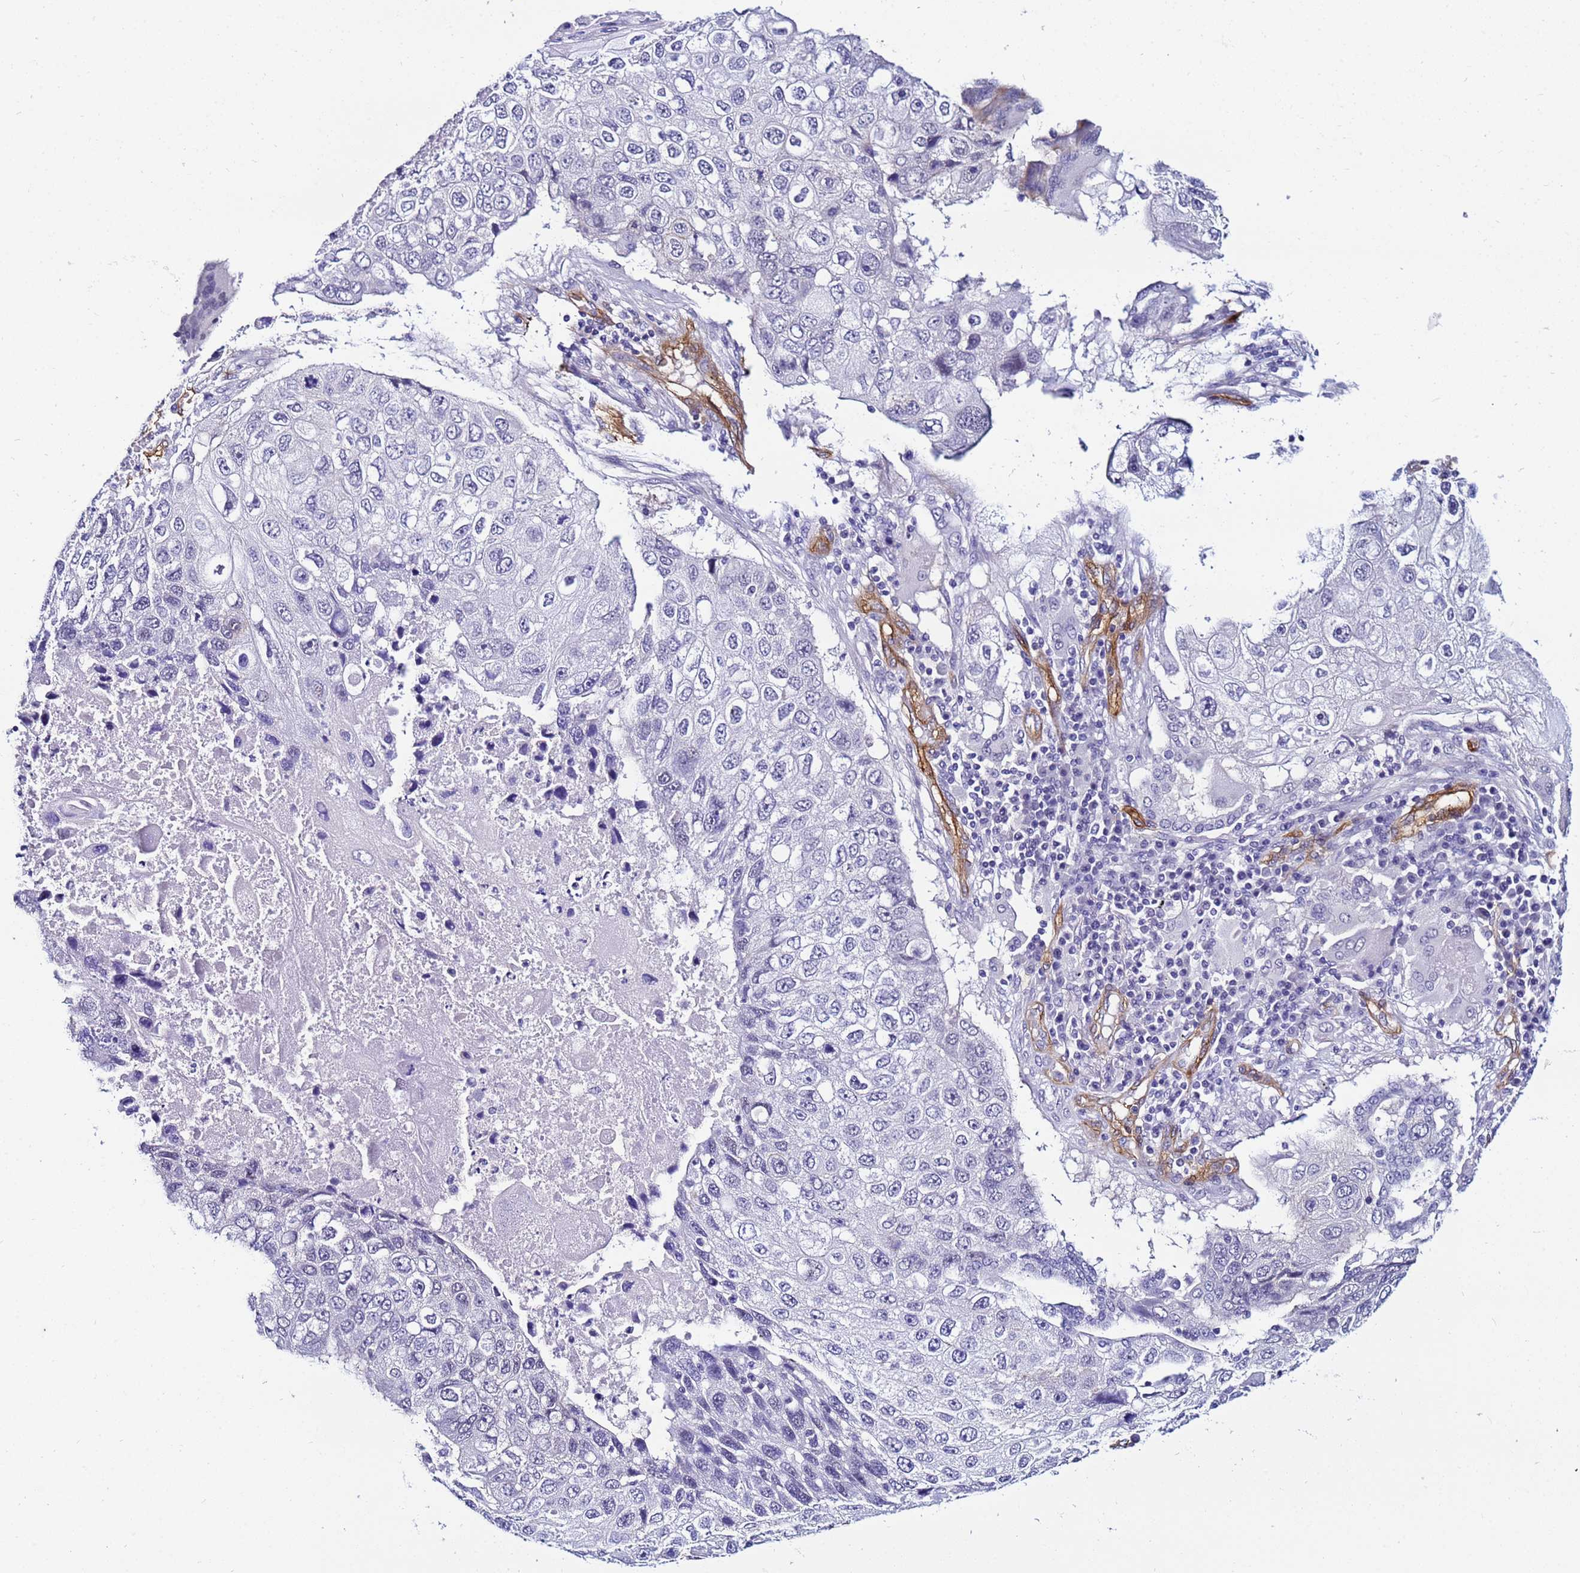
{"staining": {"intensity": "negative", "quantity": "none", "location": "none"}, "tissue": "lung cancer", "cell_type": "Tumor cells", "image_type": "cancer", "snomed": [{"axis": "morphology", "description": "Squamous cell carcinoma, NOS"}, {"axis": "topography", "description": "Lung"}], "caption": "DAB (3,3'-diaminobenzidine) immunohistochemical staining of lung squamous cell carcinoma demonstrates no significant staining in tumor cells.", "gene": "DEFB104A", "patient": {"sex": "male", "age": 61}}